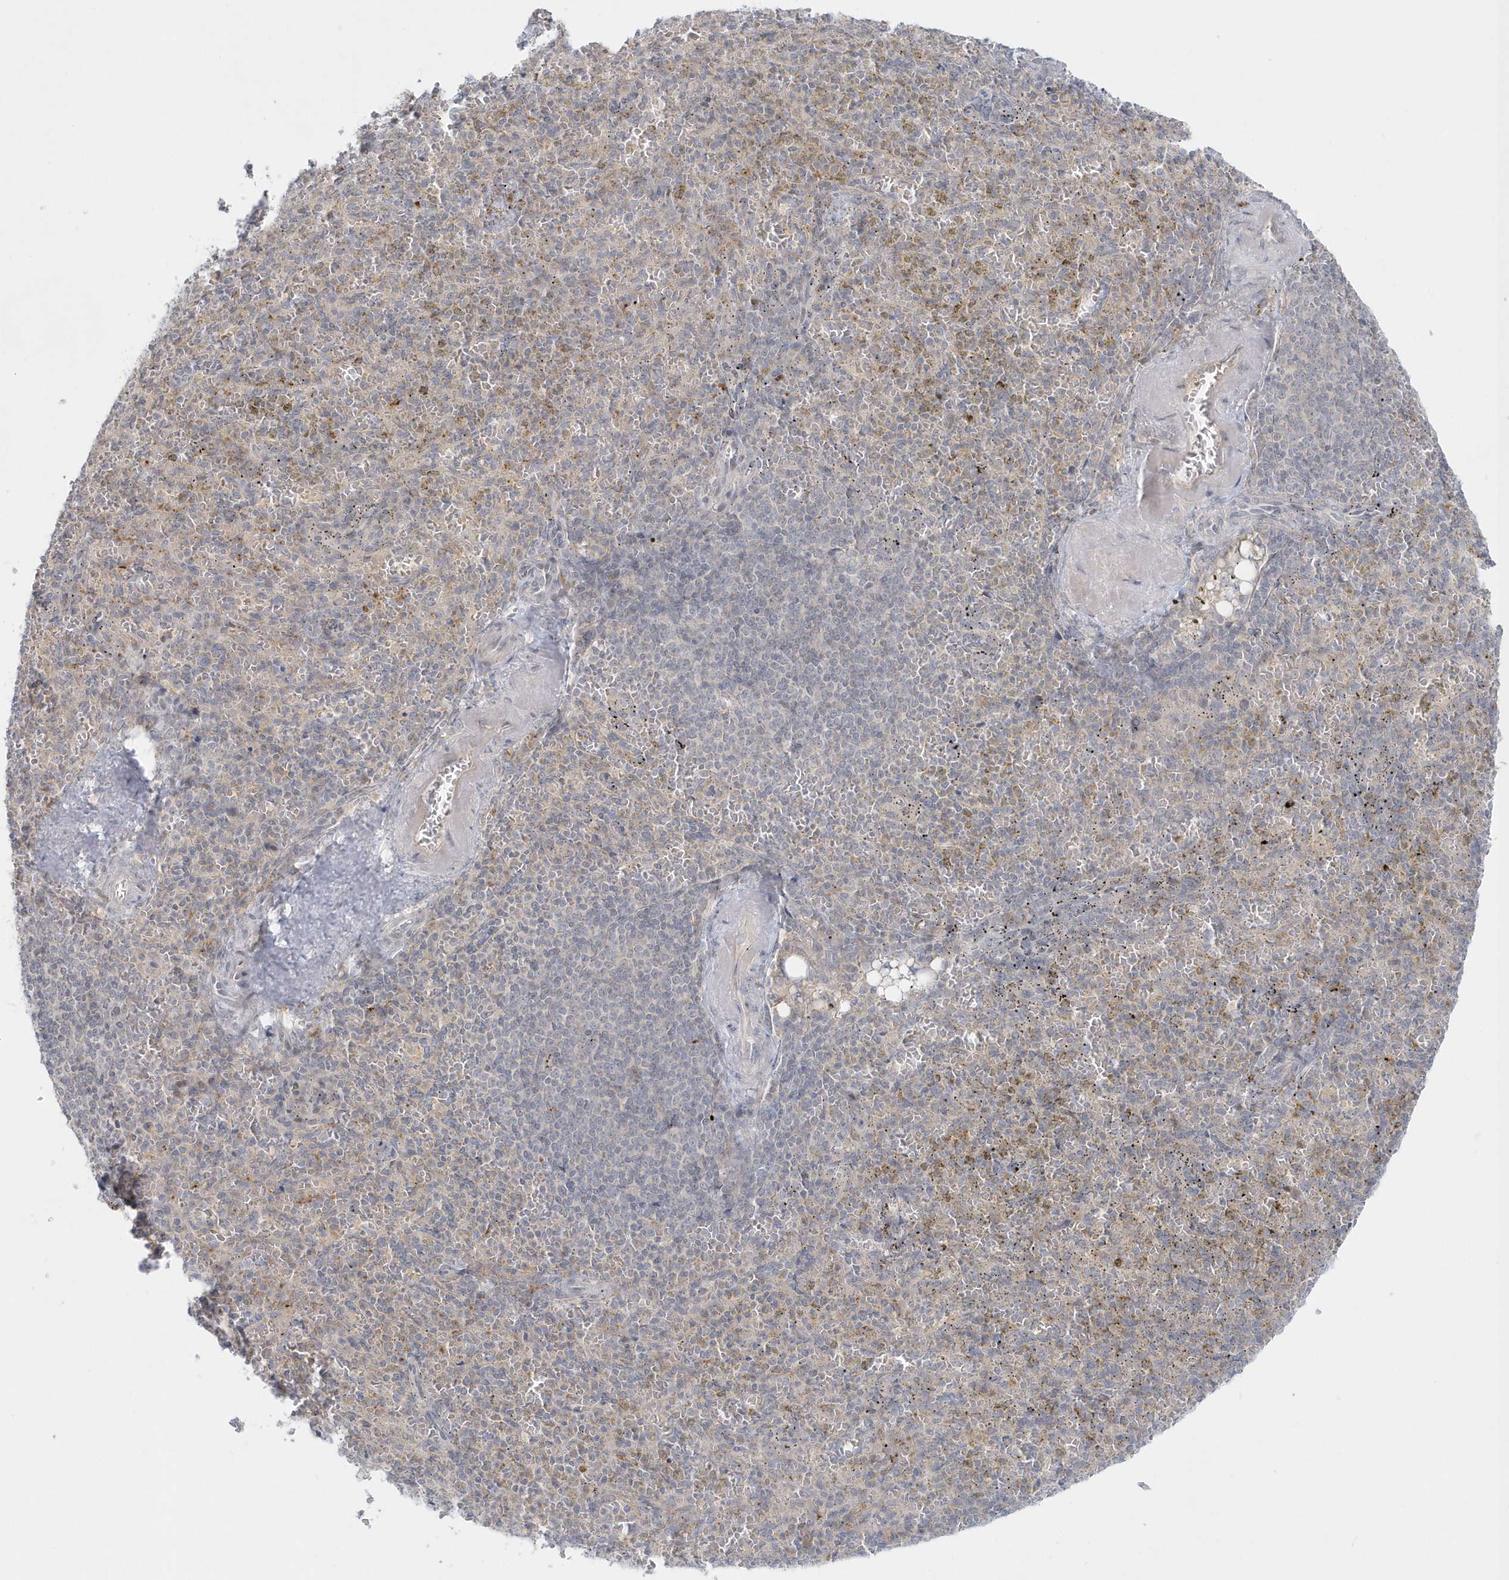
{"staining": {"intensity": "negative", "quantity": "none", "location": "none"}, "tissue": "spleen", "cell_type": "Cells in red pulp", "image_type": "normal", "snomed": [{"axis": "morphology", "description": "Normal tissue, NOS"}, {"axis": "topography", "description": "Spleen"}], "caption": "The histopathology image displays no significant staining in cells in red pulp of spleen.", "gene": "BLTP3A", "patient": {"sex": "female", "age": 74}}